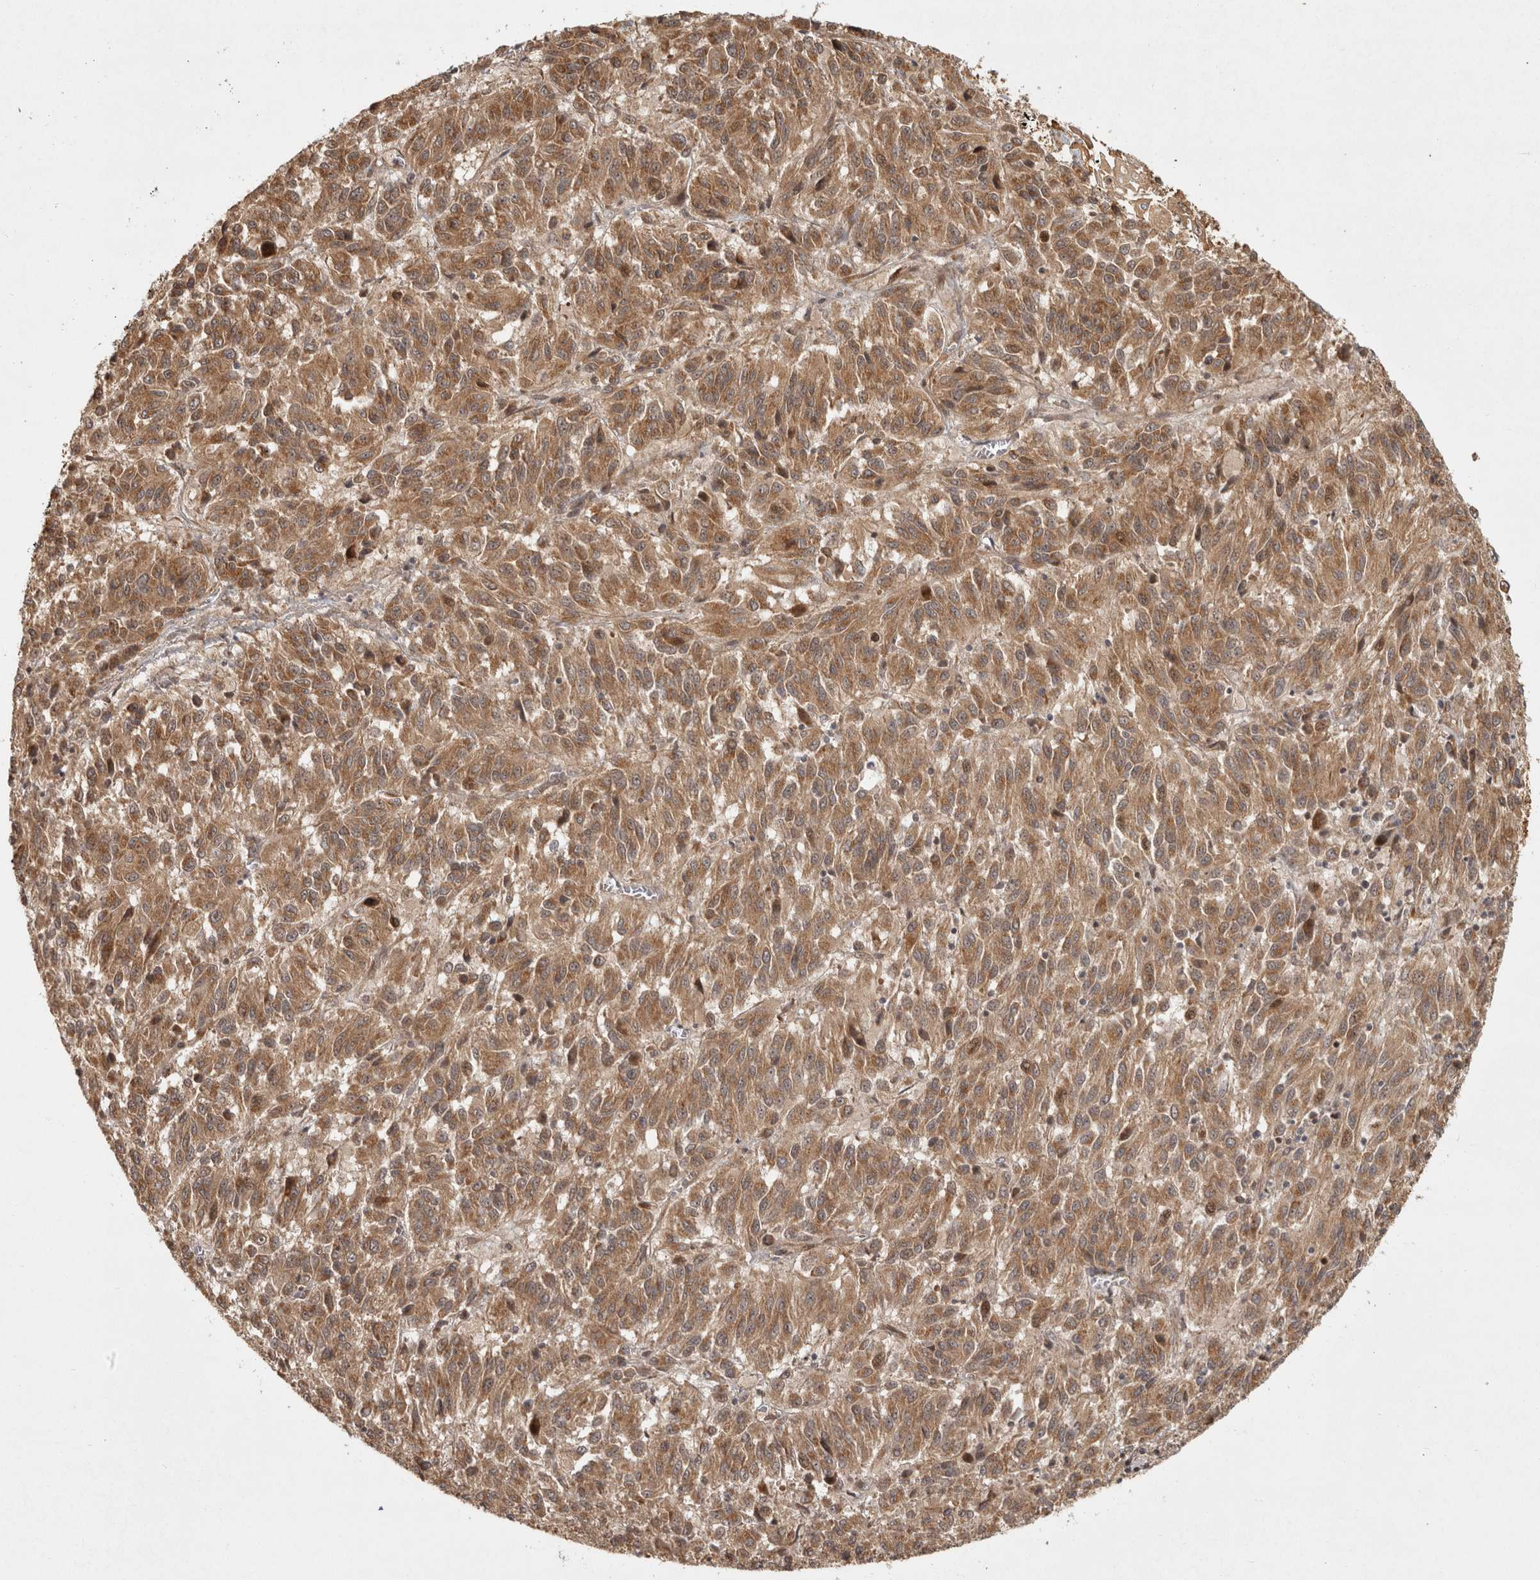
{"staining": {"intensity": "moderate", "quantity": ">75%", "location": "cytoplasmic/membranous"}, "tissue": "melanoma", "cell_type": "Tumor cells", "image_type": "cancer", "snomed": [{"axis": "morphology", "description": "Malignant melanoma, Metastatic site"}, {"axis": "topography", "description": "Lung"}], "caption": "Human melanoma stained for a protein (brown) exhibits moderate cytoplasmic/membranous positive staining in approximately >75% of tumor cells.", "gene": "CAMSAP2", "patient": {"sex": "male", "age": 64}}